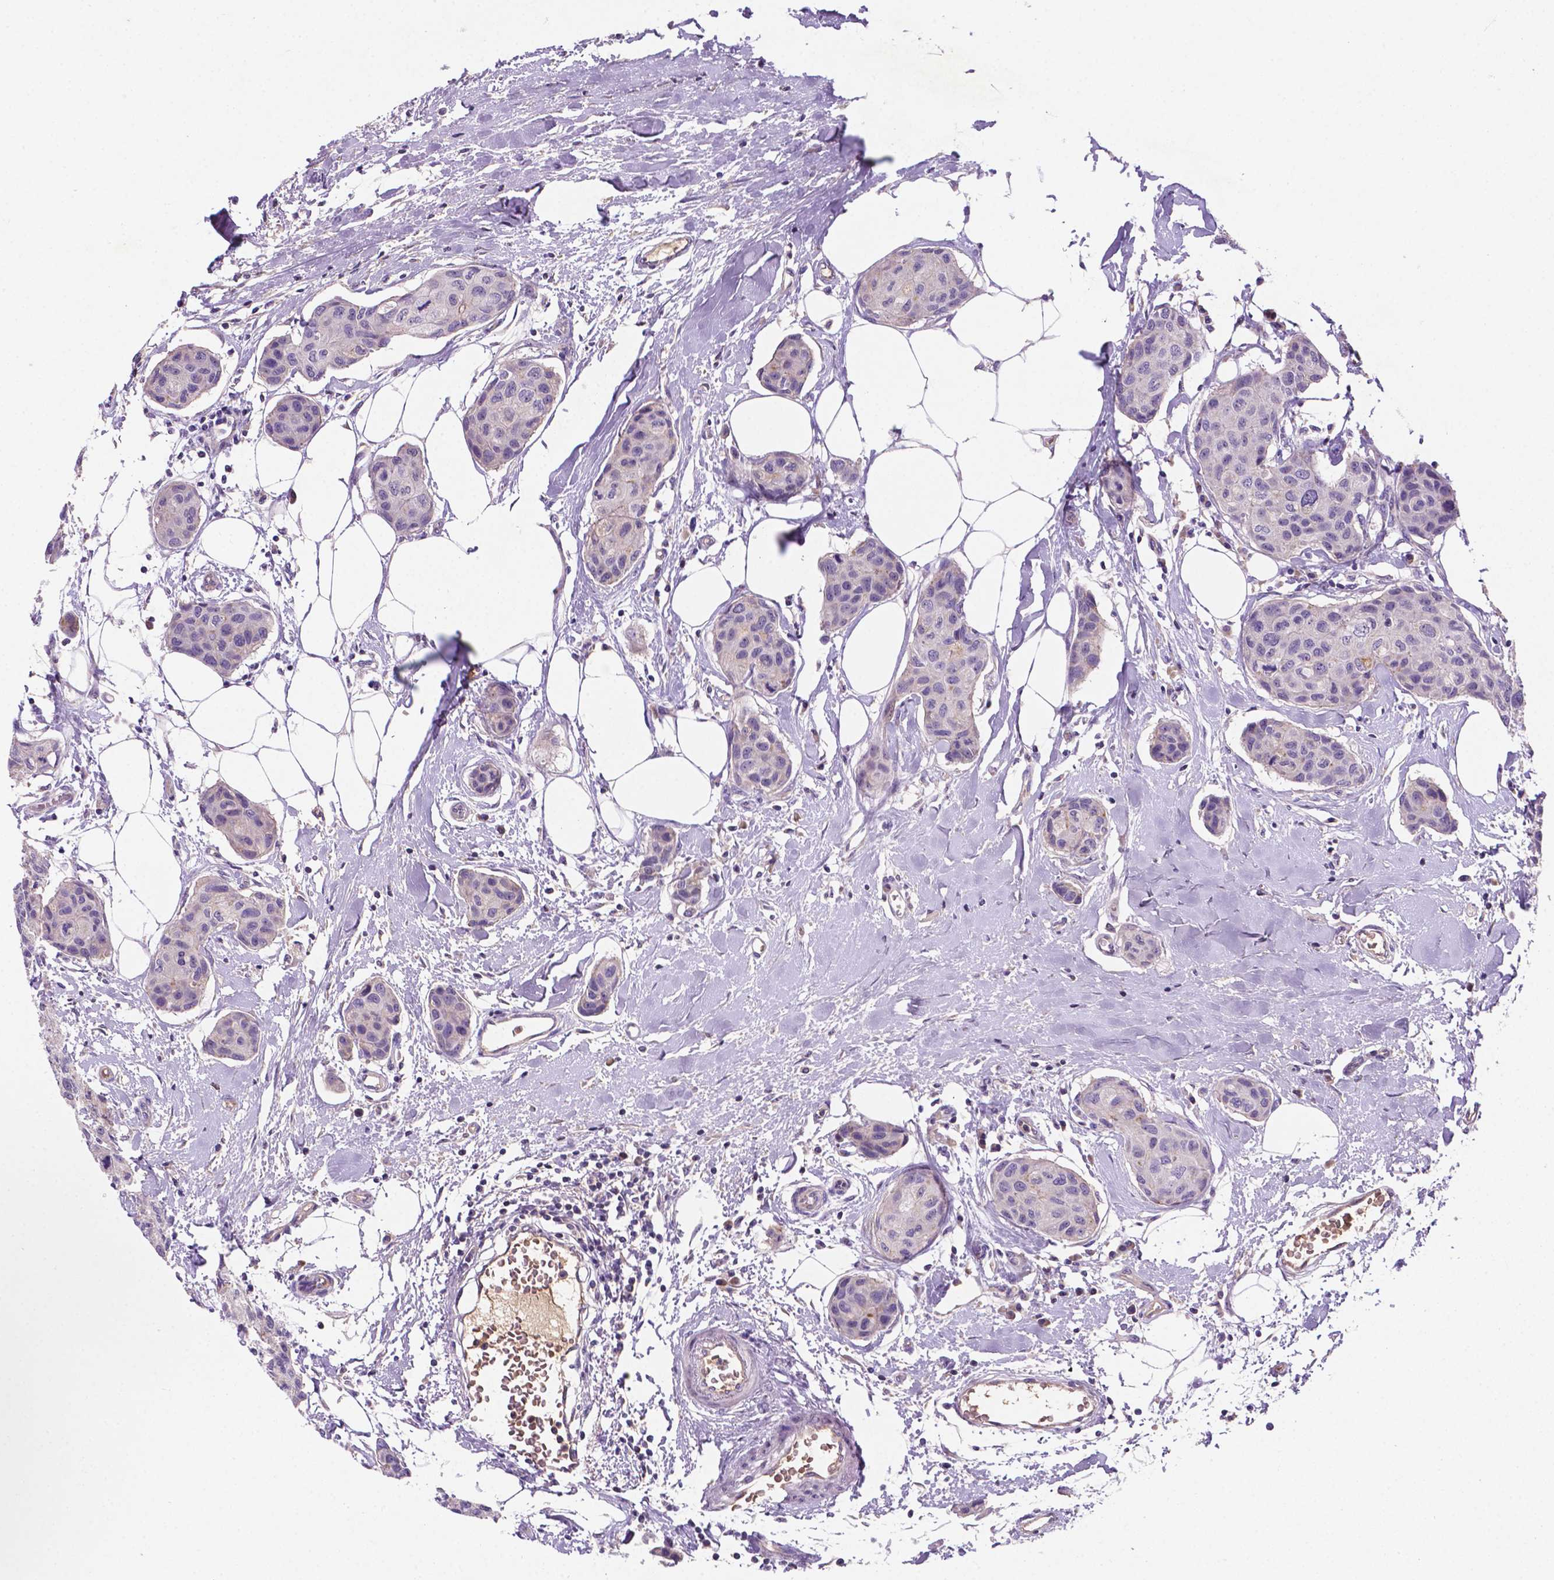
{"staining": {"intensity": "negative", "quantity": "none", "location": "none"}, "tissue": "breast cancer", "cell_type": "Tumor cells", "image_type": "cancer", "snomed": [{"axis": "morphology", "description": "Duct carcinoma"}, {"axis": "topography", "description": "Breast"}], "caption": "This is a photomicrograph of immunohistochemistry (IHC) staining of invasive ductal carcinoma (breast), which shows no staining in tumor cells.", "gene": "TM4SF20", "patient": {"sex": "female", "age": 80}}